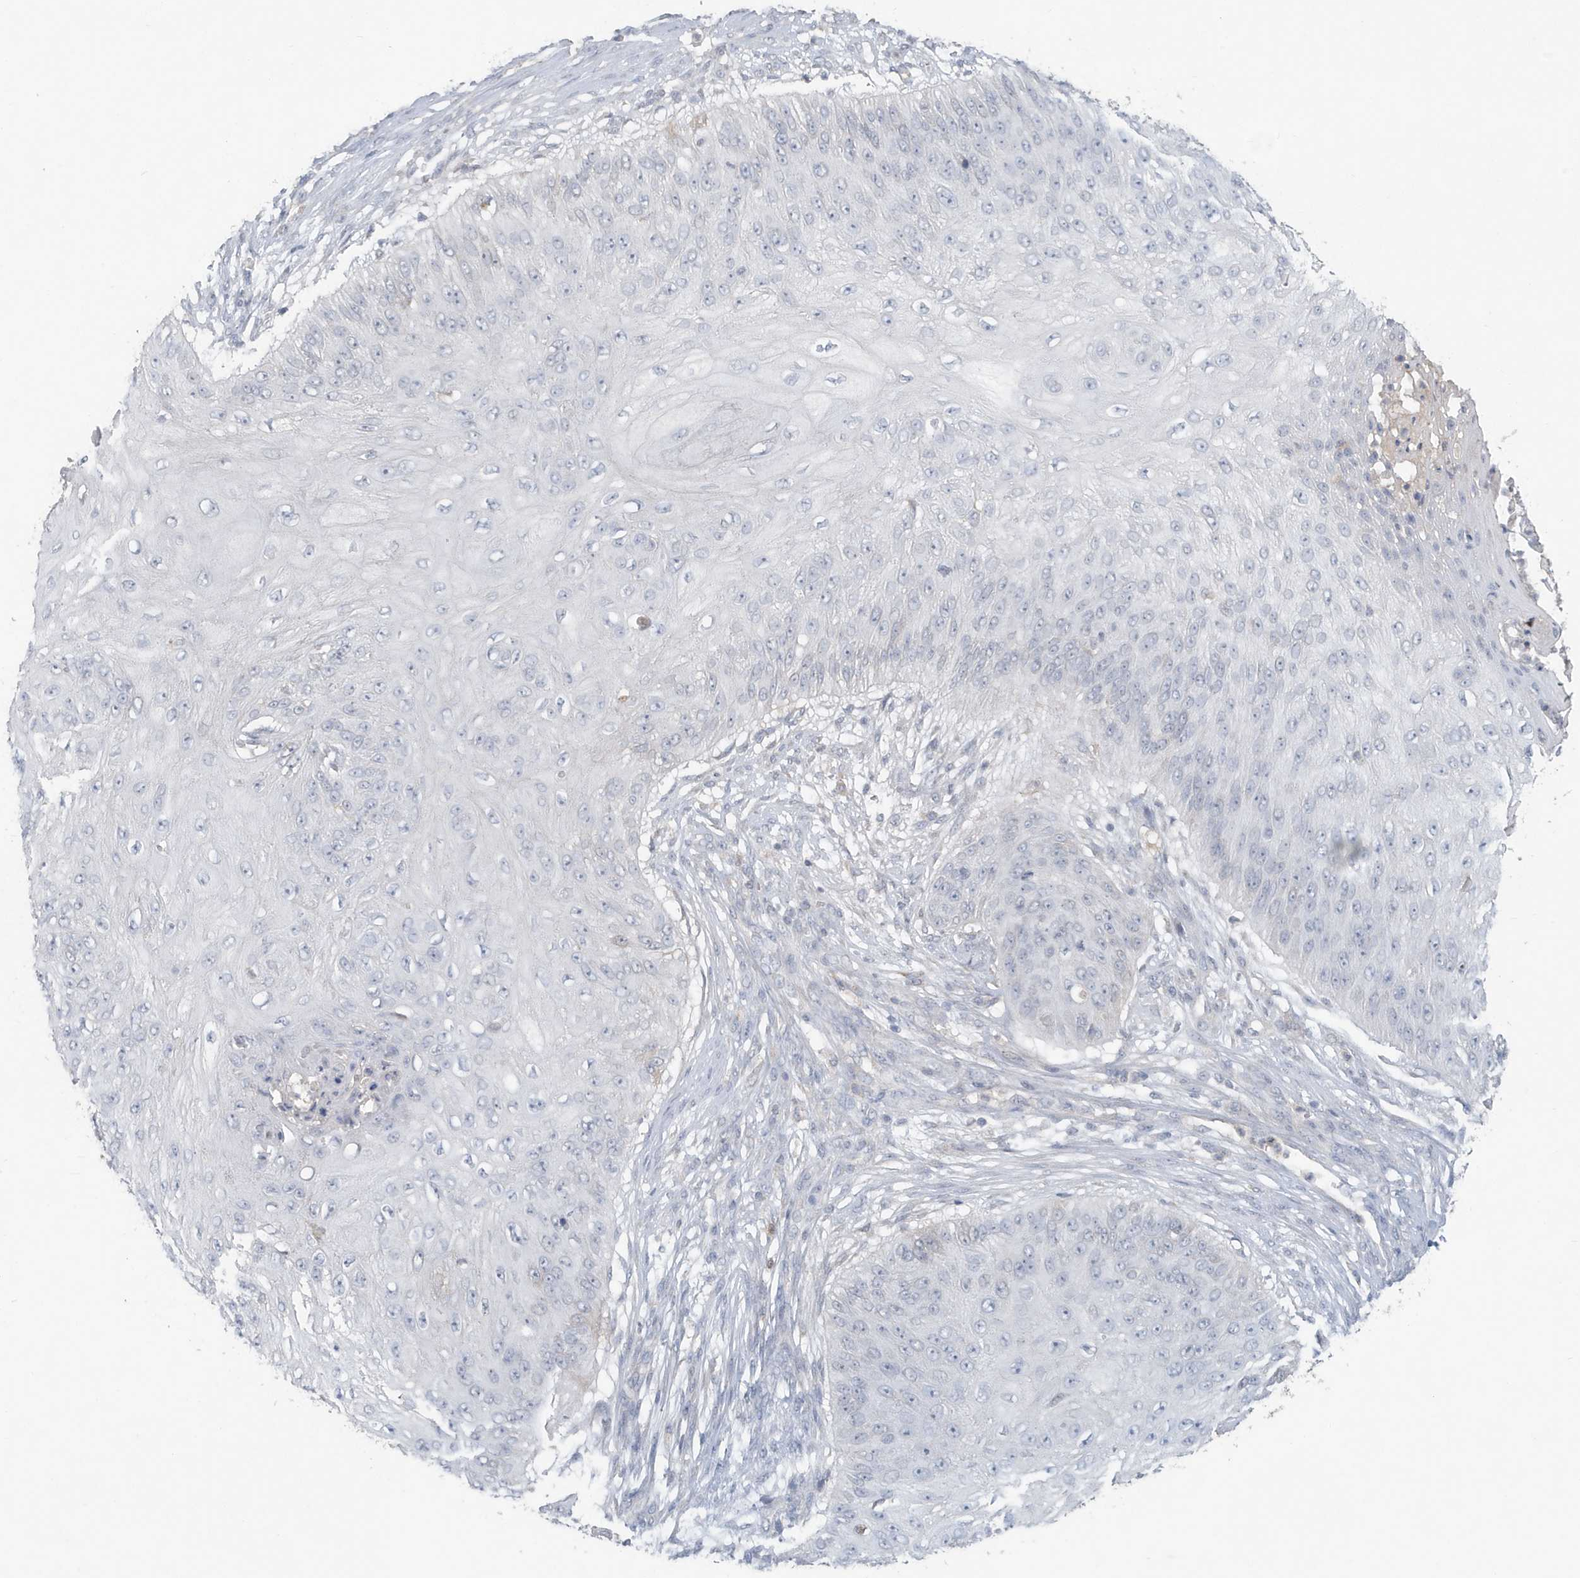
{"staining": {"intensity": "negative", "quantity": "none", "location": "none"}, "tissue": "skin cancer", "cell_type": "Tumor cells", "image_type": "cancer", "snomed": [{"axis": "morphology", "description": "Squamous cell carcinoma, NOS"}, {"axis": "topography", "description": "Skin"}], "caption": "Squamous cell carcinoma (skin) was stained to show a protein in brown. There is no significant staining in tumor cells. The staining was performed using DAB (3,3'-diaminobenzidine) to visualize the protein expression in brown, while the nuclei were stained in blue with hematoxylin (Magnification: 20x).", "gene": "C1RL", "patient": {"sex": "female", "age": 80}}